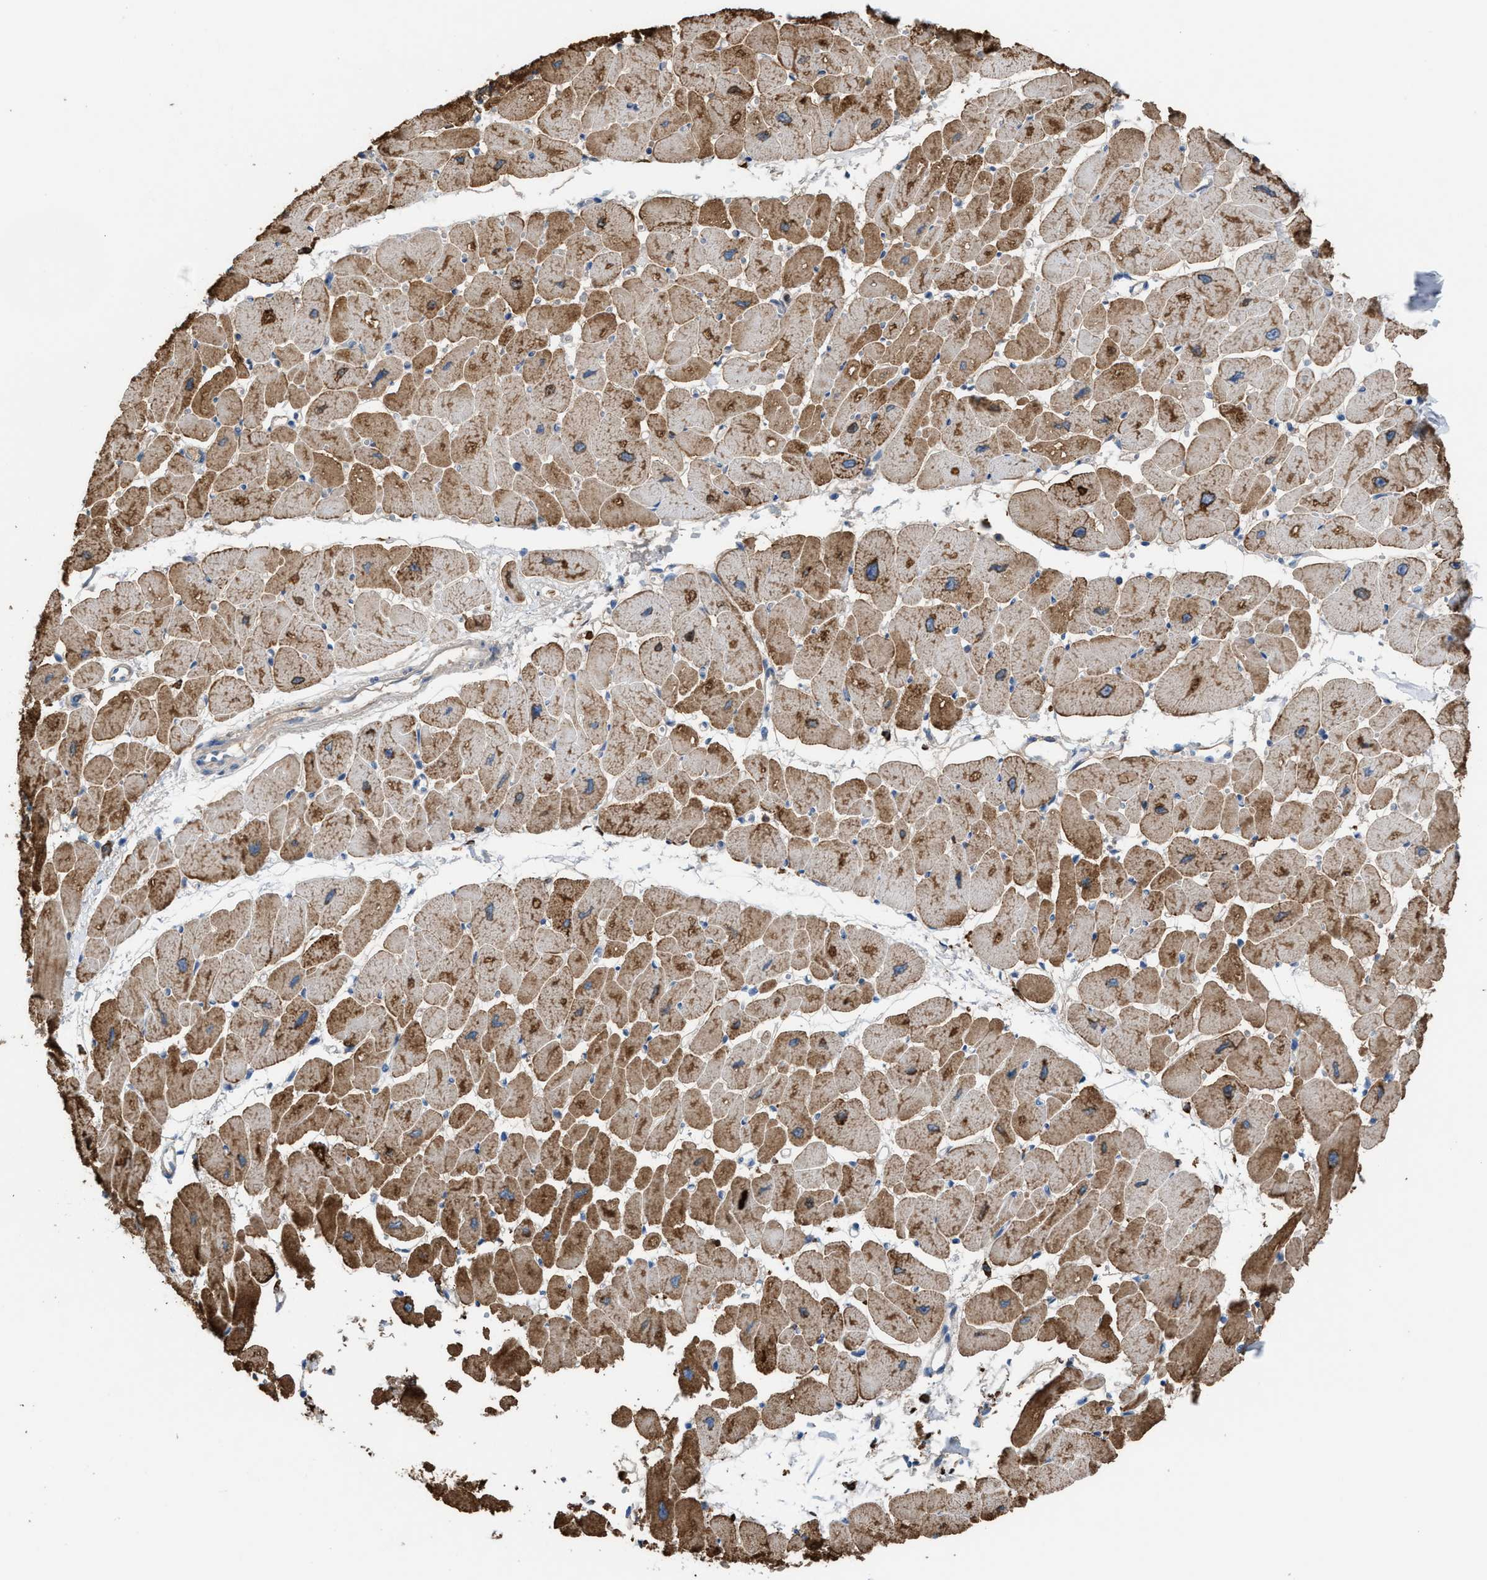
{"staining": {"intensity": "moderate", "quantity": ">75%", "location": "cytoplasmic/membranous"}, "tissue": "heart muscle", "cell_type": "Cardiomyocytes", "image_type": "normal", "snomed": [{"axis": "morphology", "description": "Normal tissue, NOS"}, {"axis": "topography", "description": "Heart"}], "caption": "Immunohistochemical staining of unremarkable human heart muscle displays >75% levels of moderate cytoplasmic/membranous protein positivity in about >75% of cardiomyocytes. The staining is performed using DAB (3,3'-diaminobenzidine) brown chromogen to label protein expression. The nuclei are counter-stained blue using hematoxylin.", "gene": "NQO2", "patient": {"sex": "female", "age": 54}}